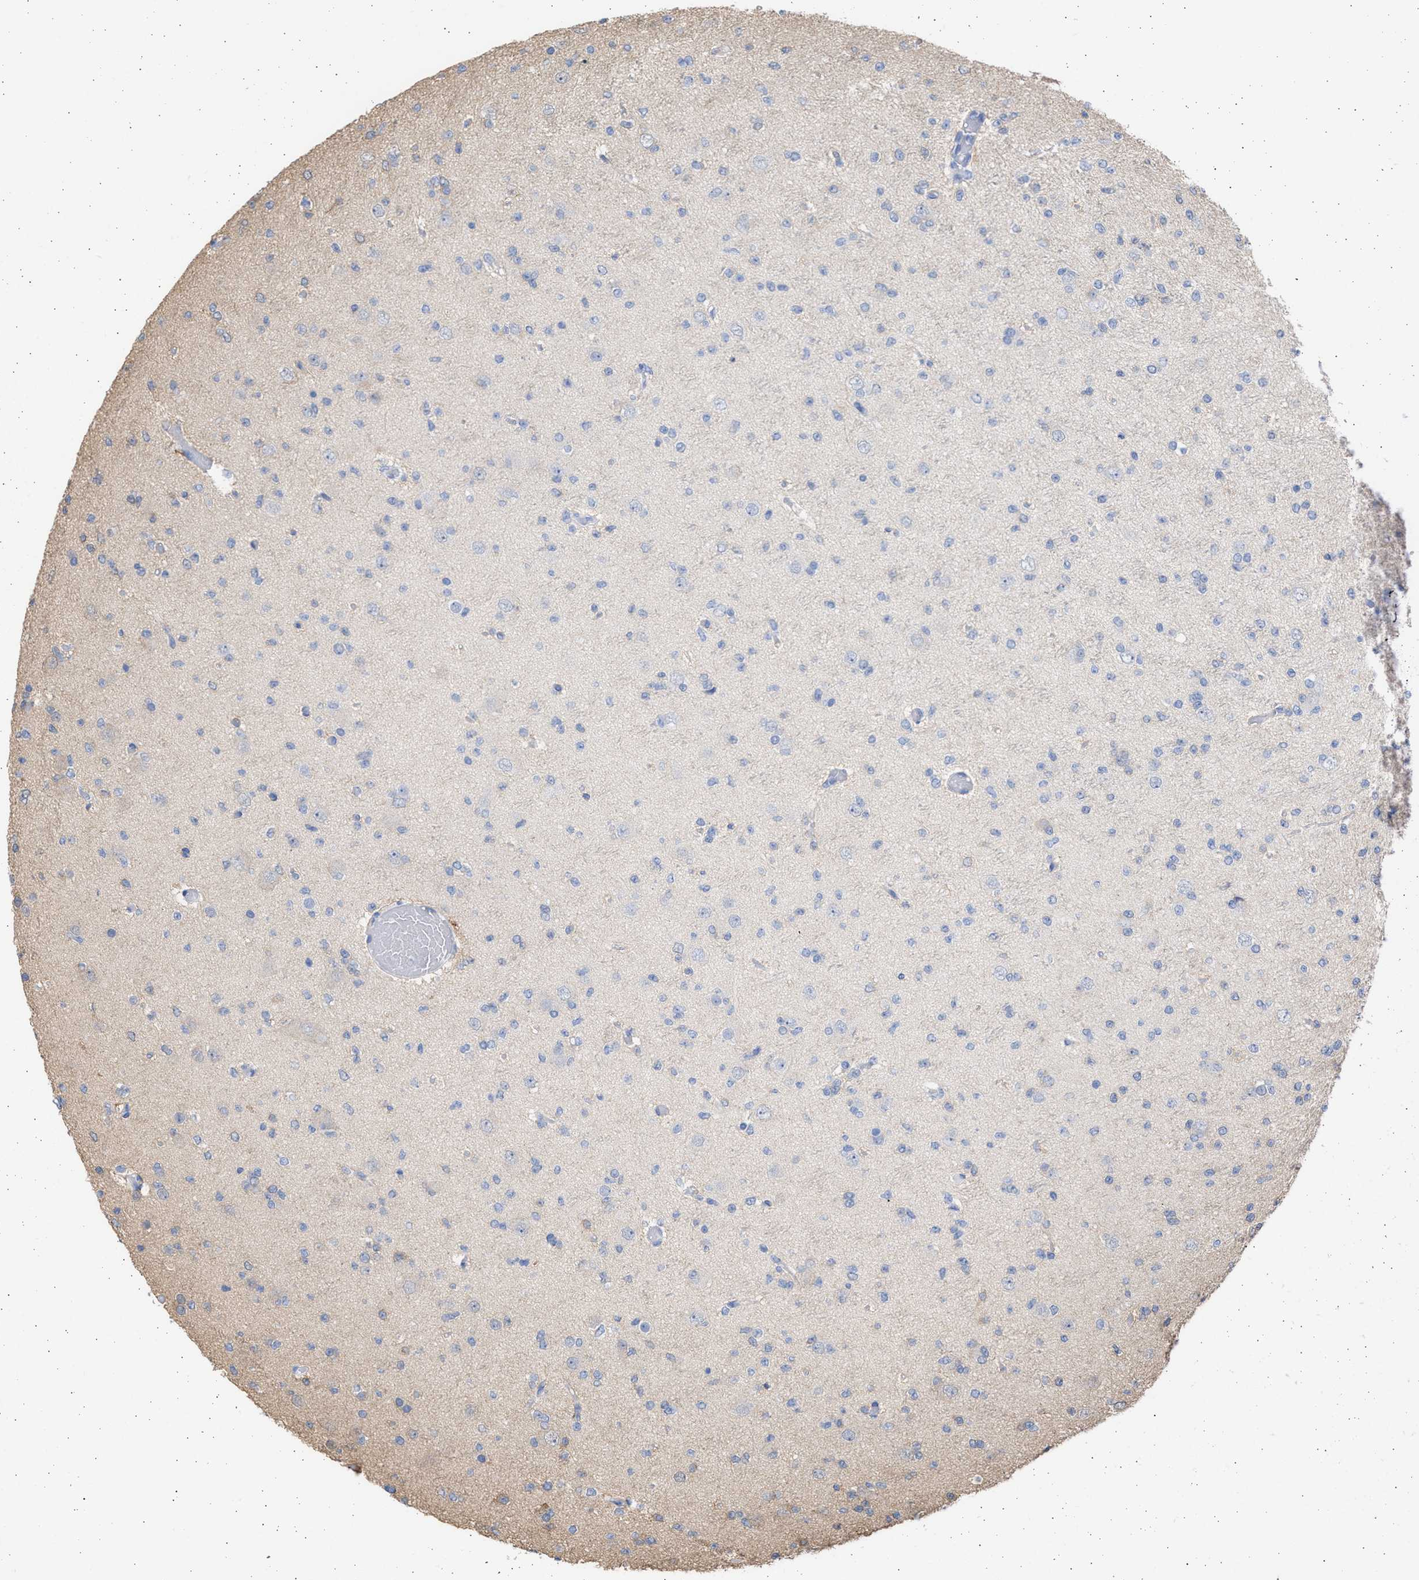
{"staining": {"intensity": "negative", "quantity": "none", "location": "none"}, "tissue": "glioma", "cell_type": "Tumor cells", "image_type": "cancer", "snomed": [{"axis": "morphology", "description": "Glioma, malignant, Low grade"}, {"axis": "topography", "description": "Brain"}], "caption": "A histopathology image of glioma stained for a protein reveals no brown staining in tumor cells.", "gene": "ALDOC", "patient": {"sex": "female", "age": 22}}